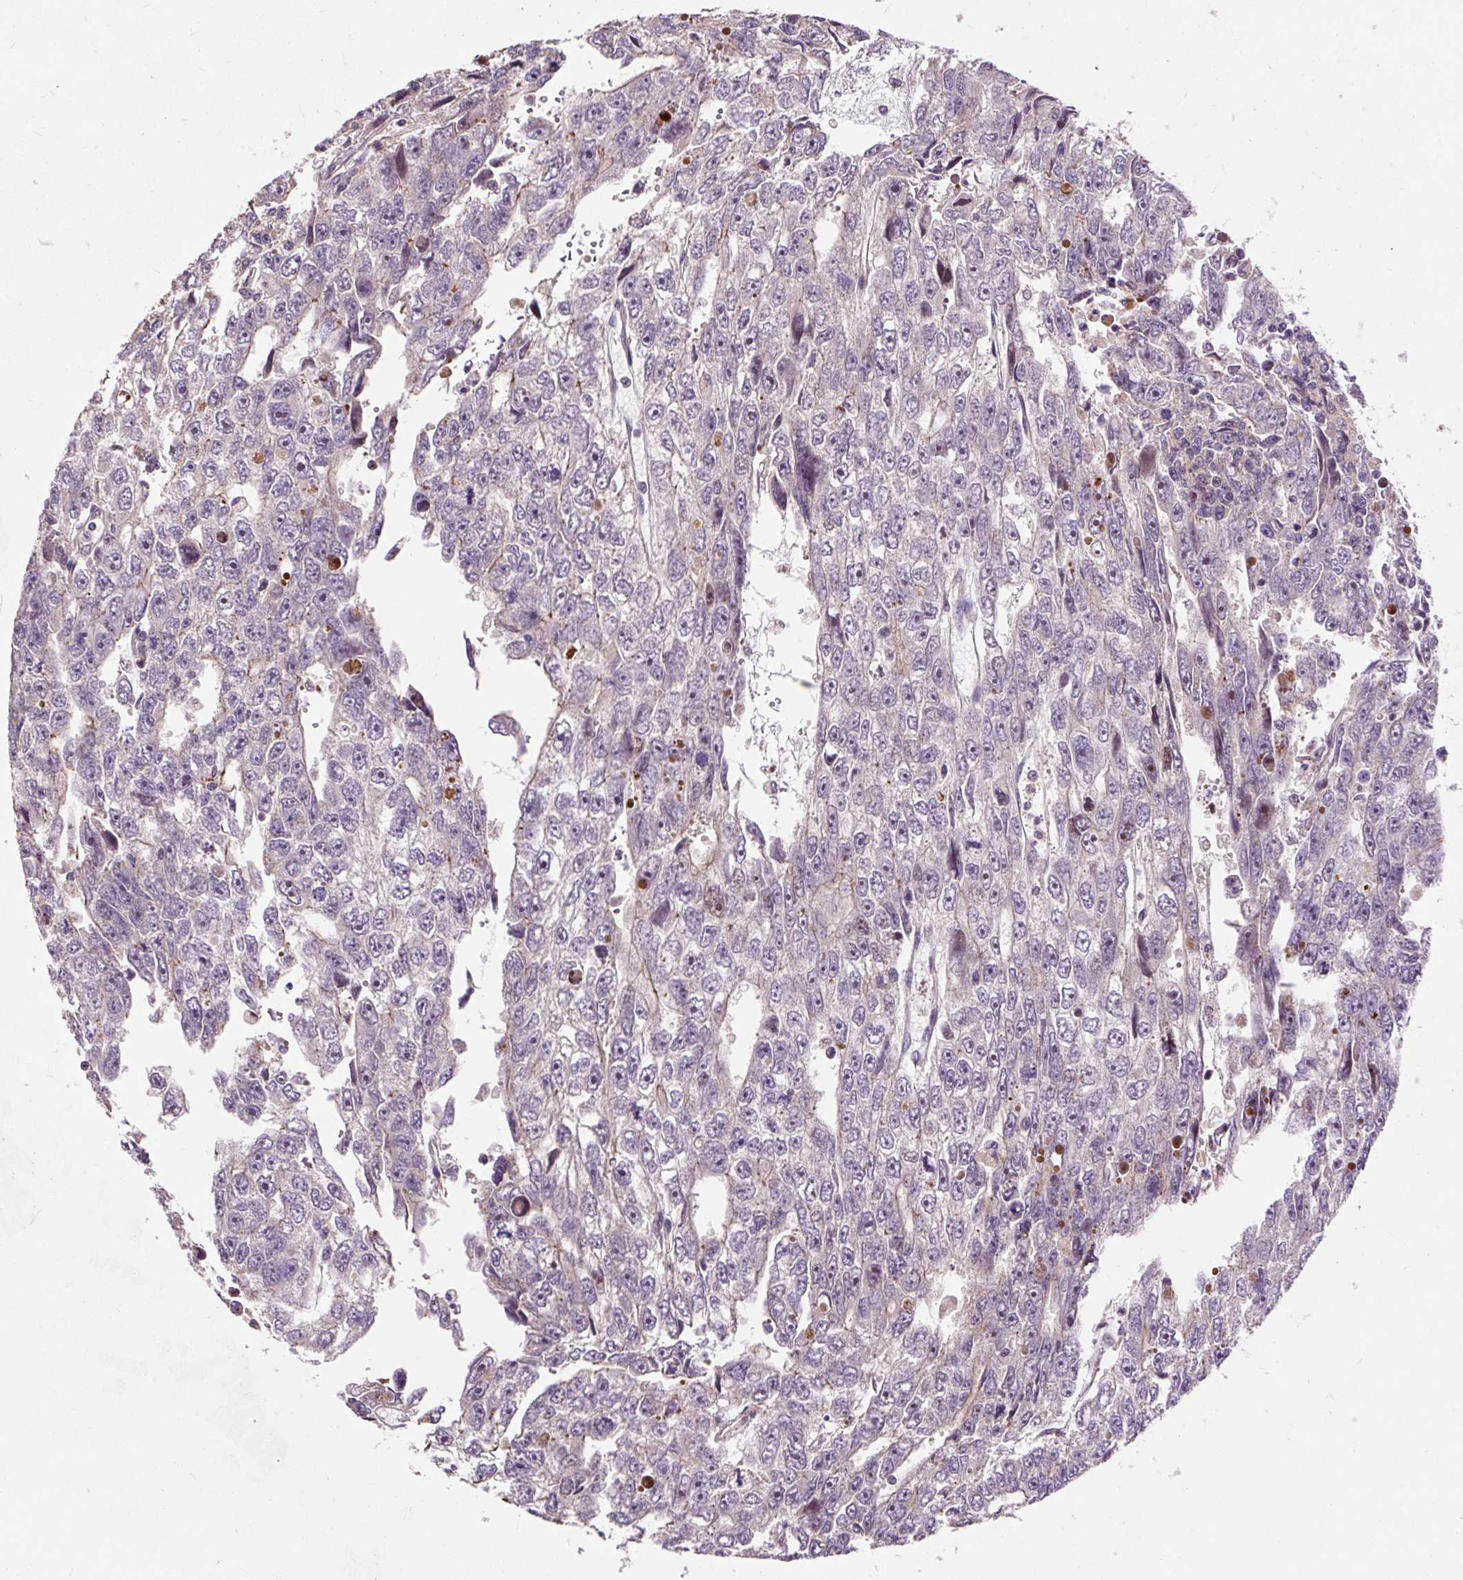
{"staining": {"intensity": "negative", "quantity": "none", "location": "none"}, "tissue": "testis cancer", "cell_type": "Tumor cells", "image_type": "cancer", "snomed": [{"axis": "morphology", "description": "Carcinoma, Embryonal, NOS"}, {"axis": "topography", "description": "Testis"}], "caption": "Immunohistochemistry of human testis embryonal carcinoma demonstrates no staining in tumor cells. Brightfield microscopy of immunohistochemistry (IHC) stained with DAB (3,3'-diaminobenzidine) (brown) and hematoxylin (blue), captured at high magnification.", "gene": "PRIMPOL", "patient": {"sex": "male", "age": 20}}